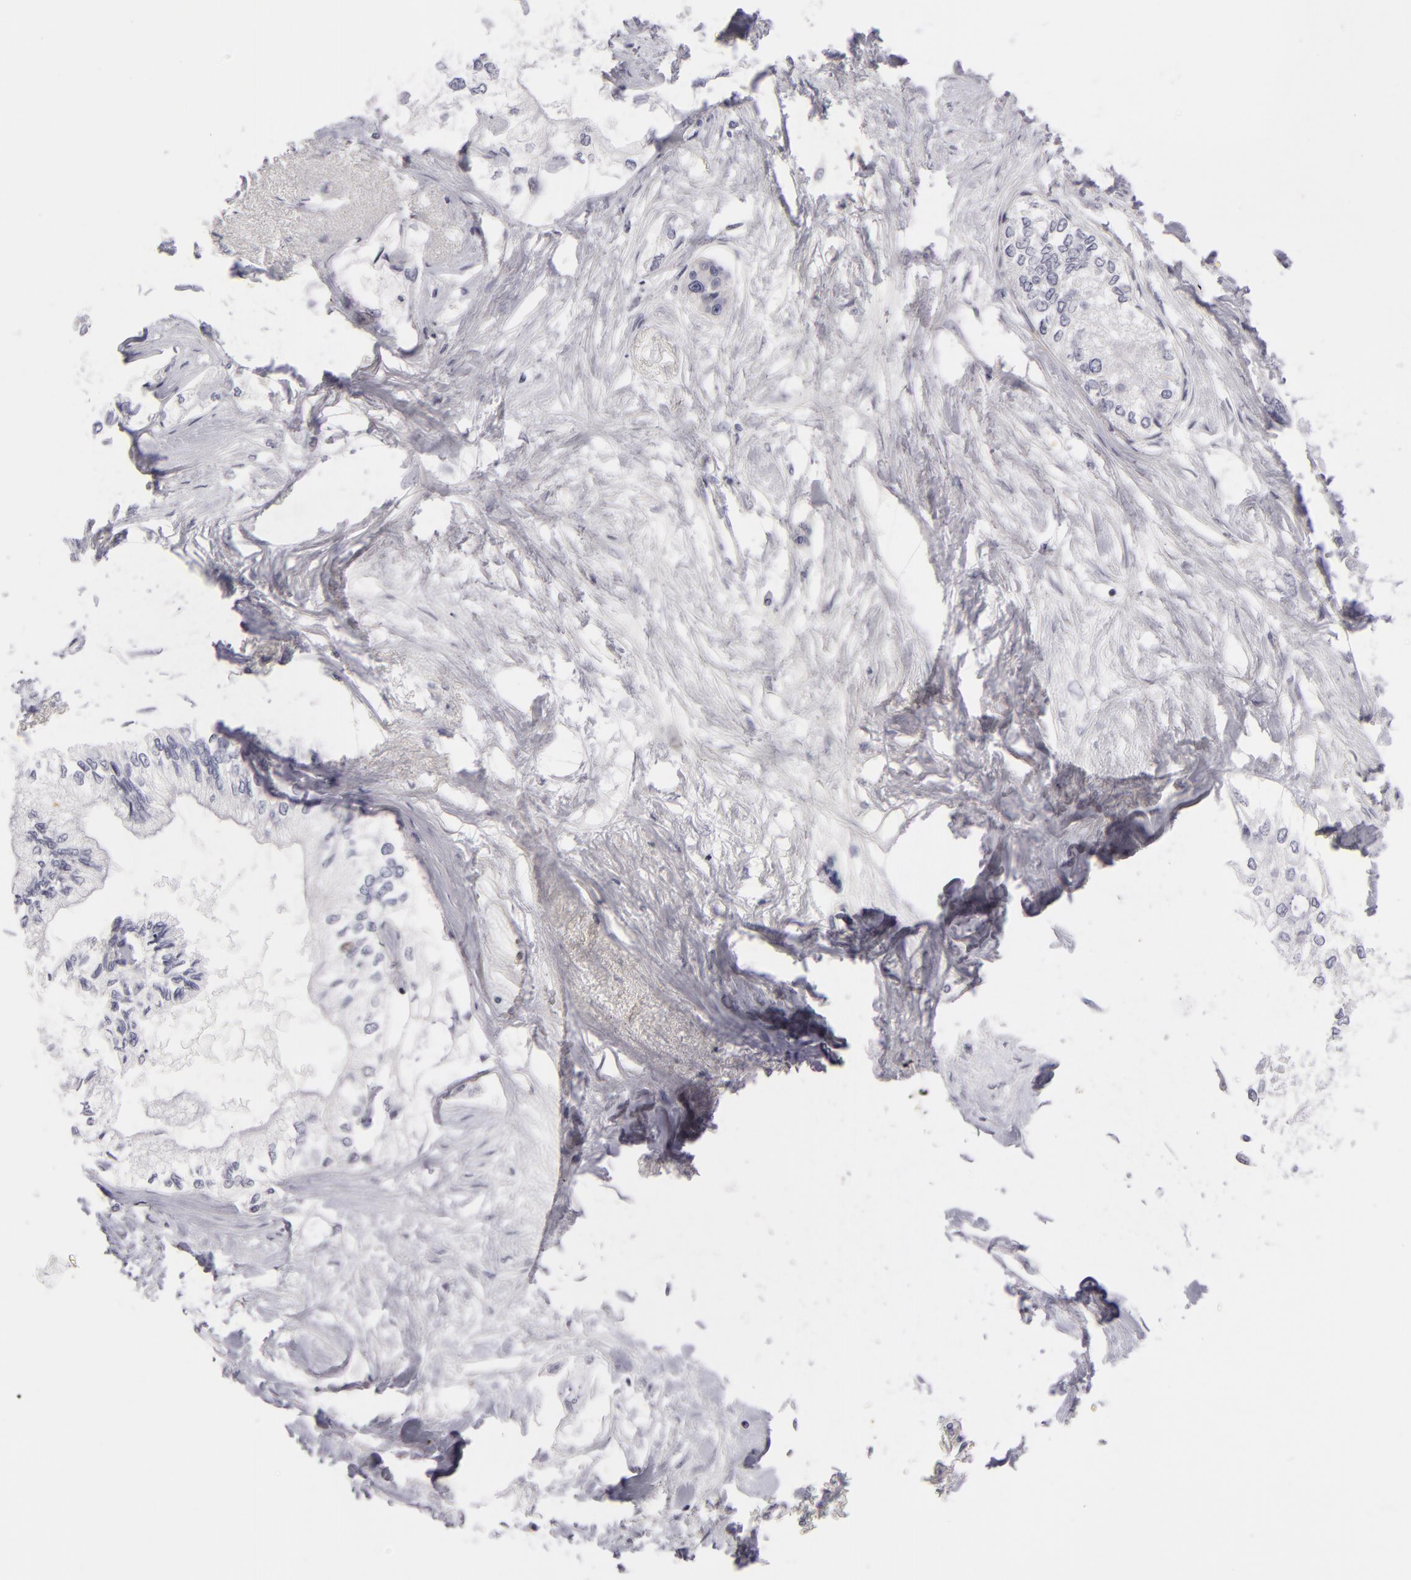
{"staining": {"intensity": "negative", "quantity": "none", "location": "none"}, "tissue": "pancreatic cancer", "cell_type": "Tumor cells", "image_type": "cancer", "snomed": [{"axis": "morphology", "description": "Adenocarcinoma, NOS"}, {"axis": "topography", "description": "Pancreas"}], "caption": "An image of human pancreatic cancer is negative for staining in tumor cells. The staining was performed using DAB (3,3'-diaminobenzidine) to visualize the protein expression in brown, while the nuclei were stained in blue with hematoxylin (Magnification: 20x).", "gene": "NLGN4X", "patient": {"sex": "male", "age": 79}}